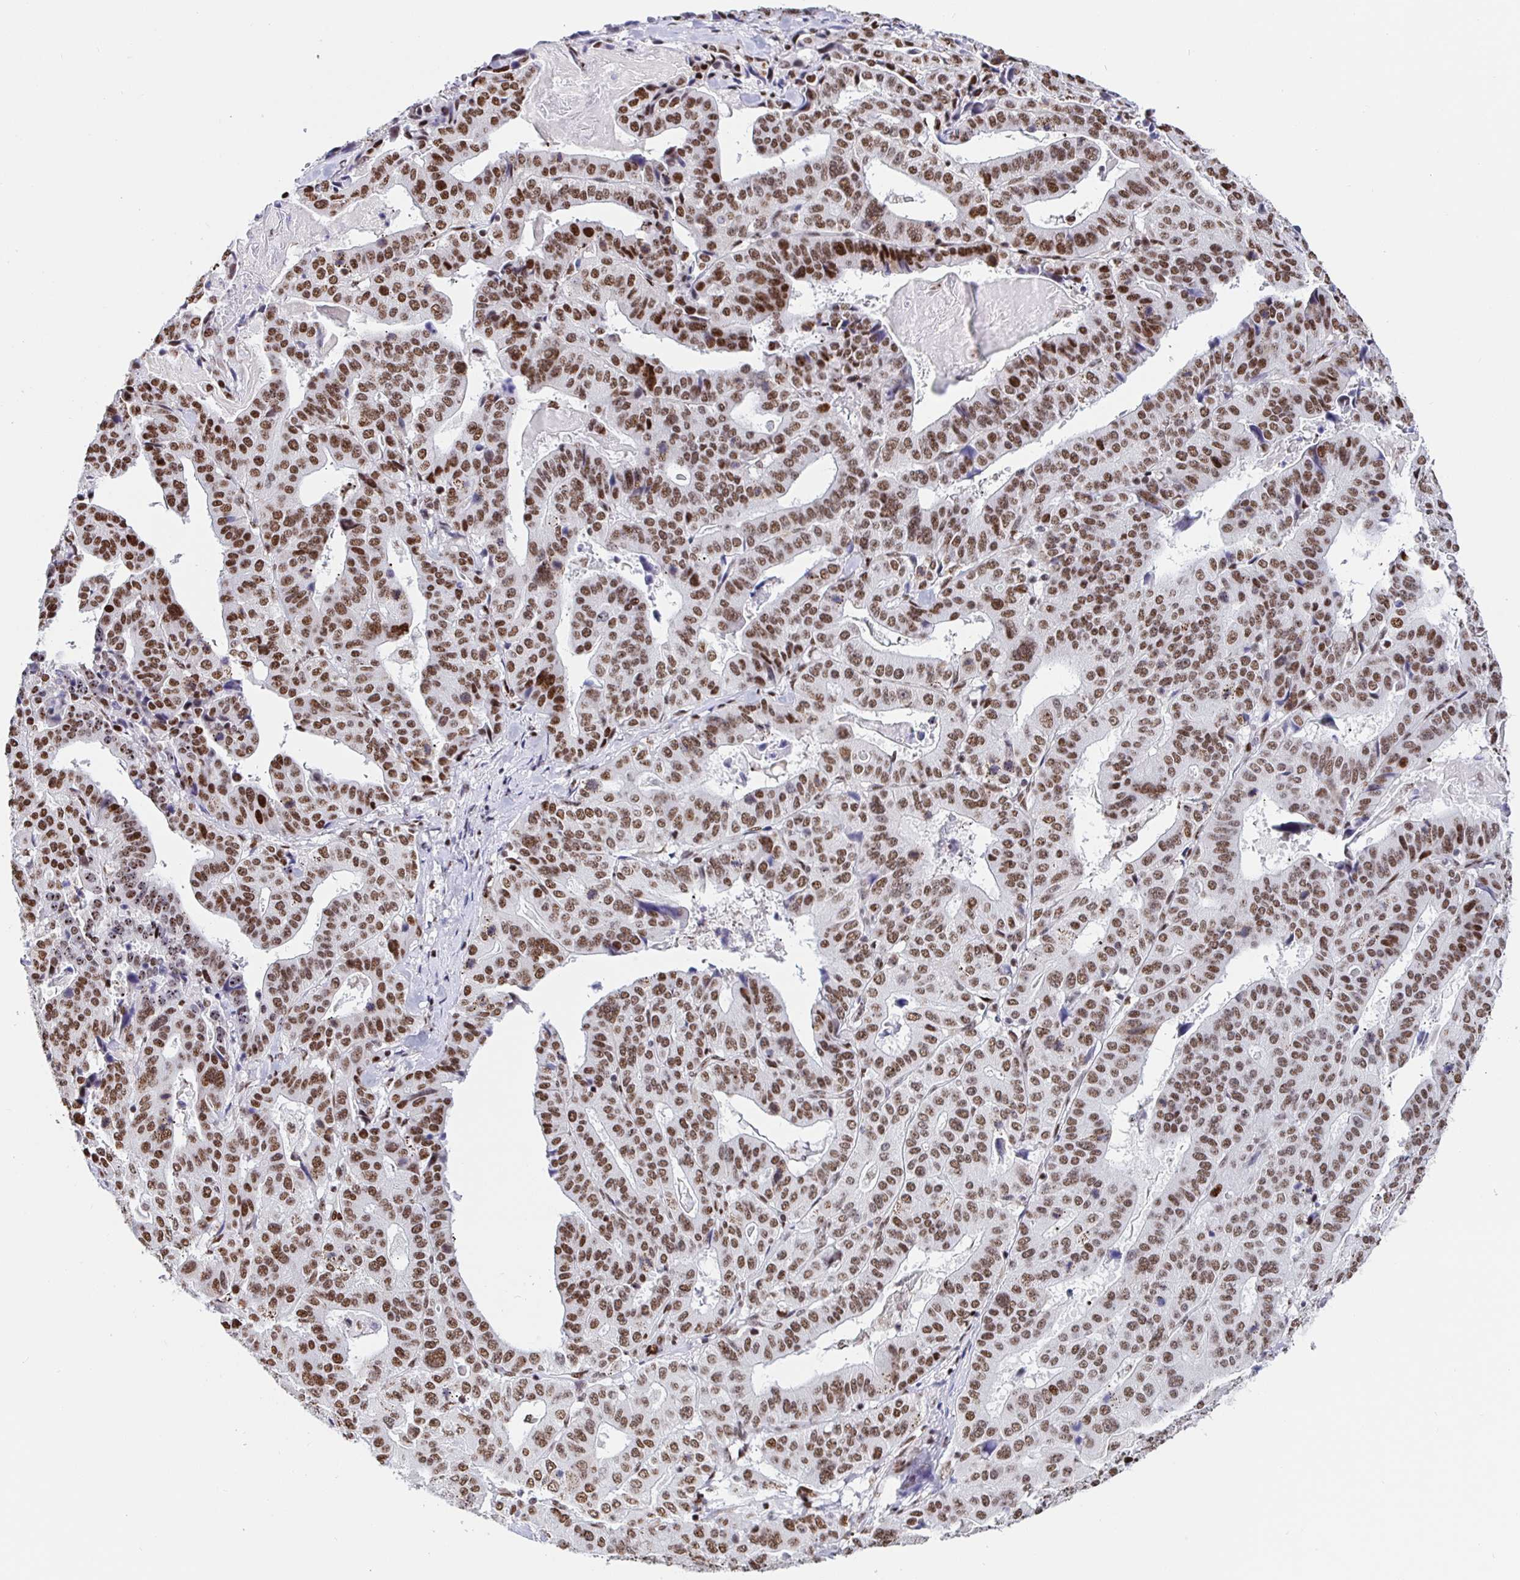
{"staining": {"intensity": "moderate", "quantity": ">75%", "location": "nuclear"}, "tissue": "stomach cancer", "cell_type": "Tumor cells", "image_type": "cancer", "snomed": [{"axis": "morphology", "description": "Adenocarcinoma, NOS"}, {"axis": "topography", "description": "Stomach"}], "caption": "Protein expression analysis of human adenocarcinoma (stomach) reveals moderate nuclear positivity in about >75% of tumor cells.", "gene": "SETD5", "patient": {"sex": "male", "age": 48}}